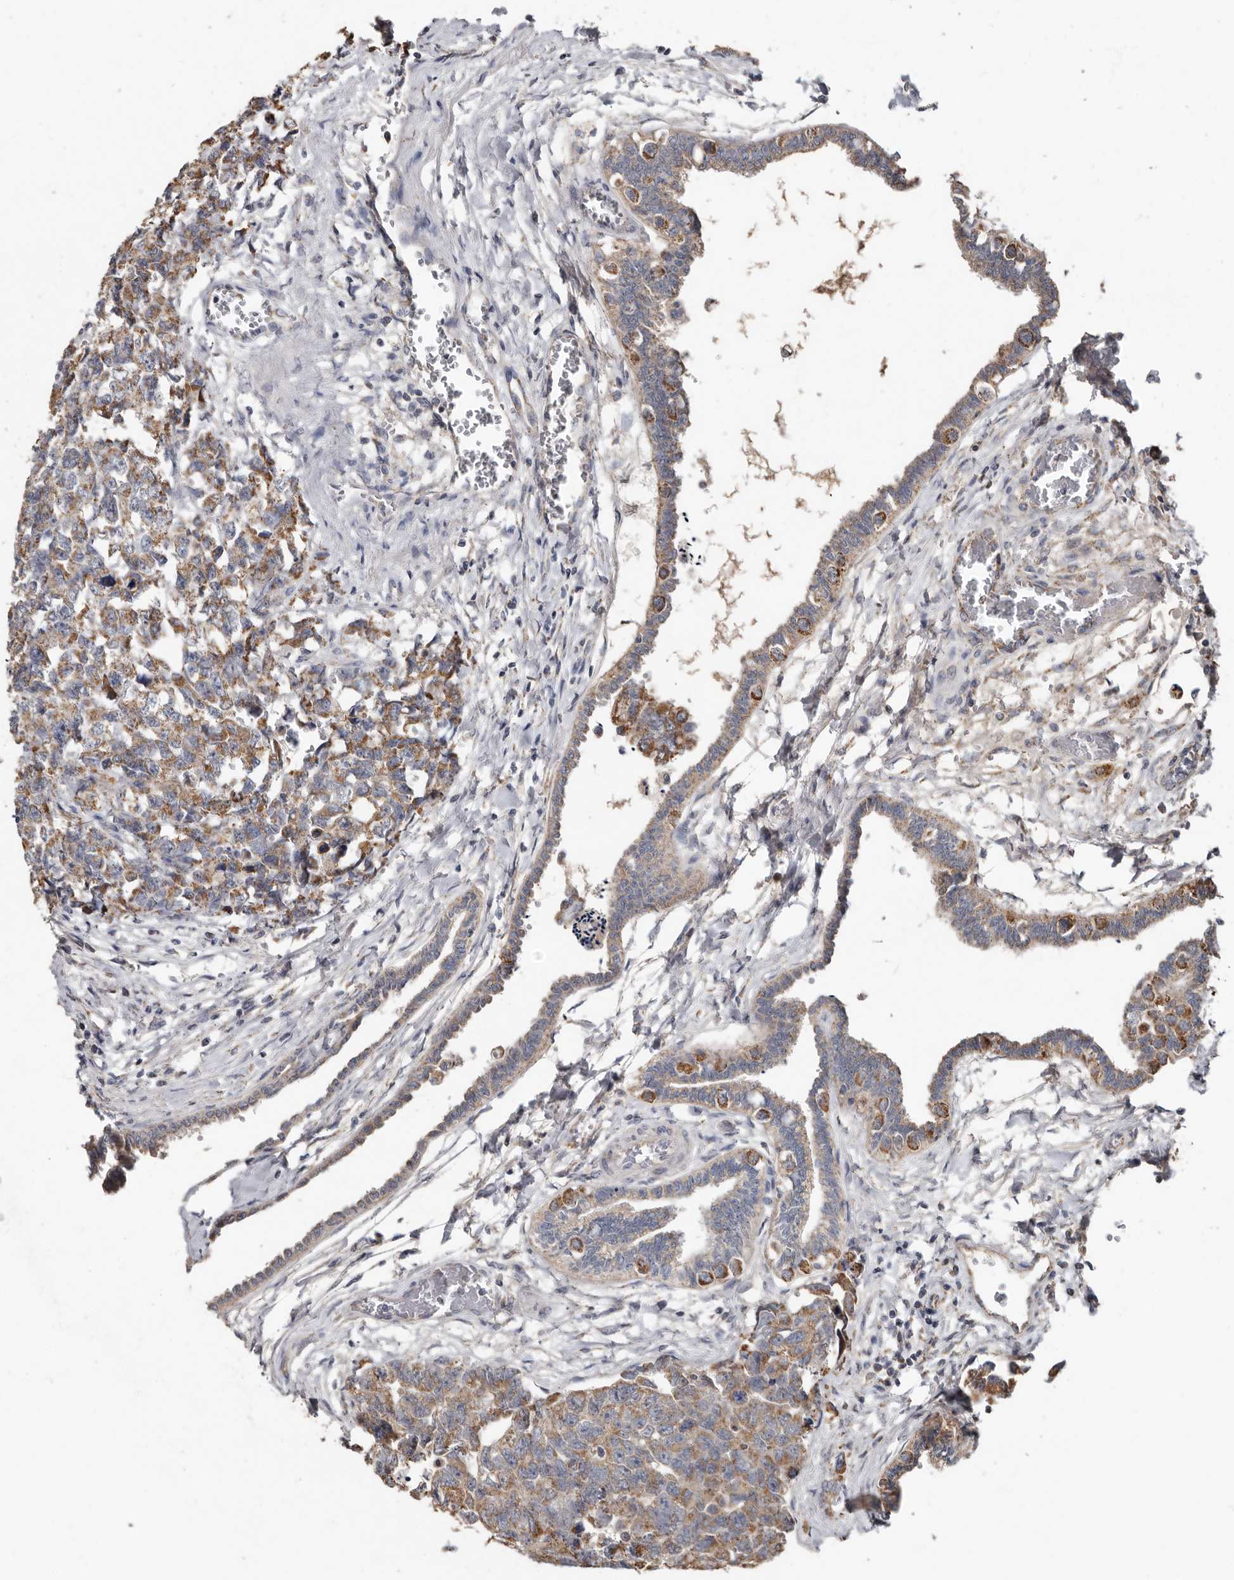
{"staining": {"intensity": "moderate", "quantity": ">75%", "location": "cytoplasmic/membranous"}, "tissue": "testis cancer", "cell_type": "Tumor cells", "image_type": "cancer", "snomed": [{"axis": "morphology", "description": "Carcinoma, Embryonal, NOS"}, {"axis": "topography", "description": "Testis"}], "caption": "Testis embryonal carcinoma stained with a brown dye shows moderate cytoplasmic/membranous positive positivity in about >75% of tumor cells.", "gene": "KIF26B", "patient": {"sex": "male", "age": 31}}